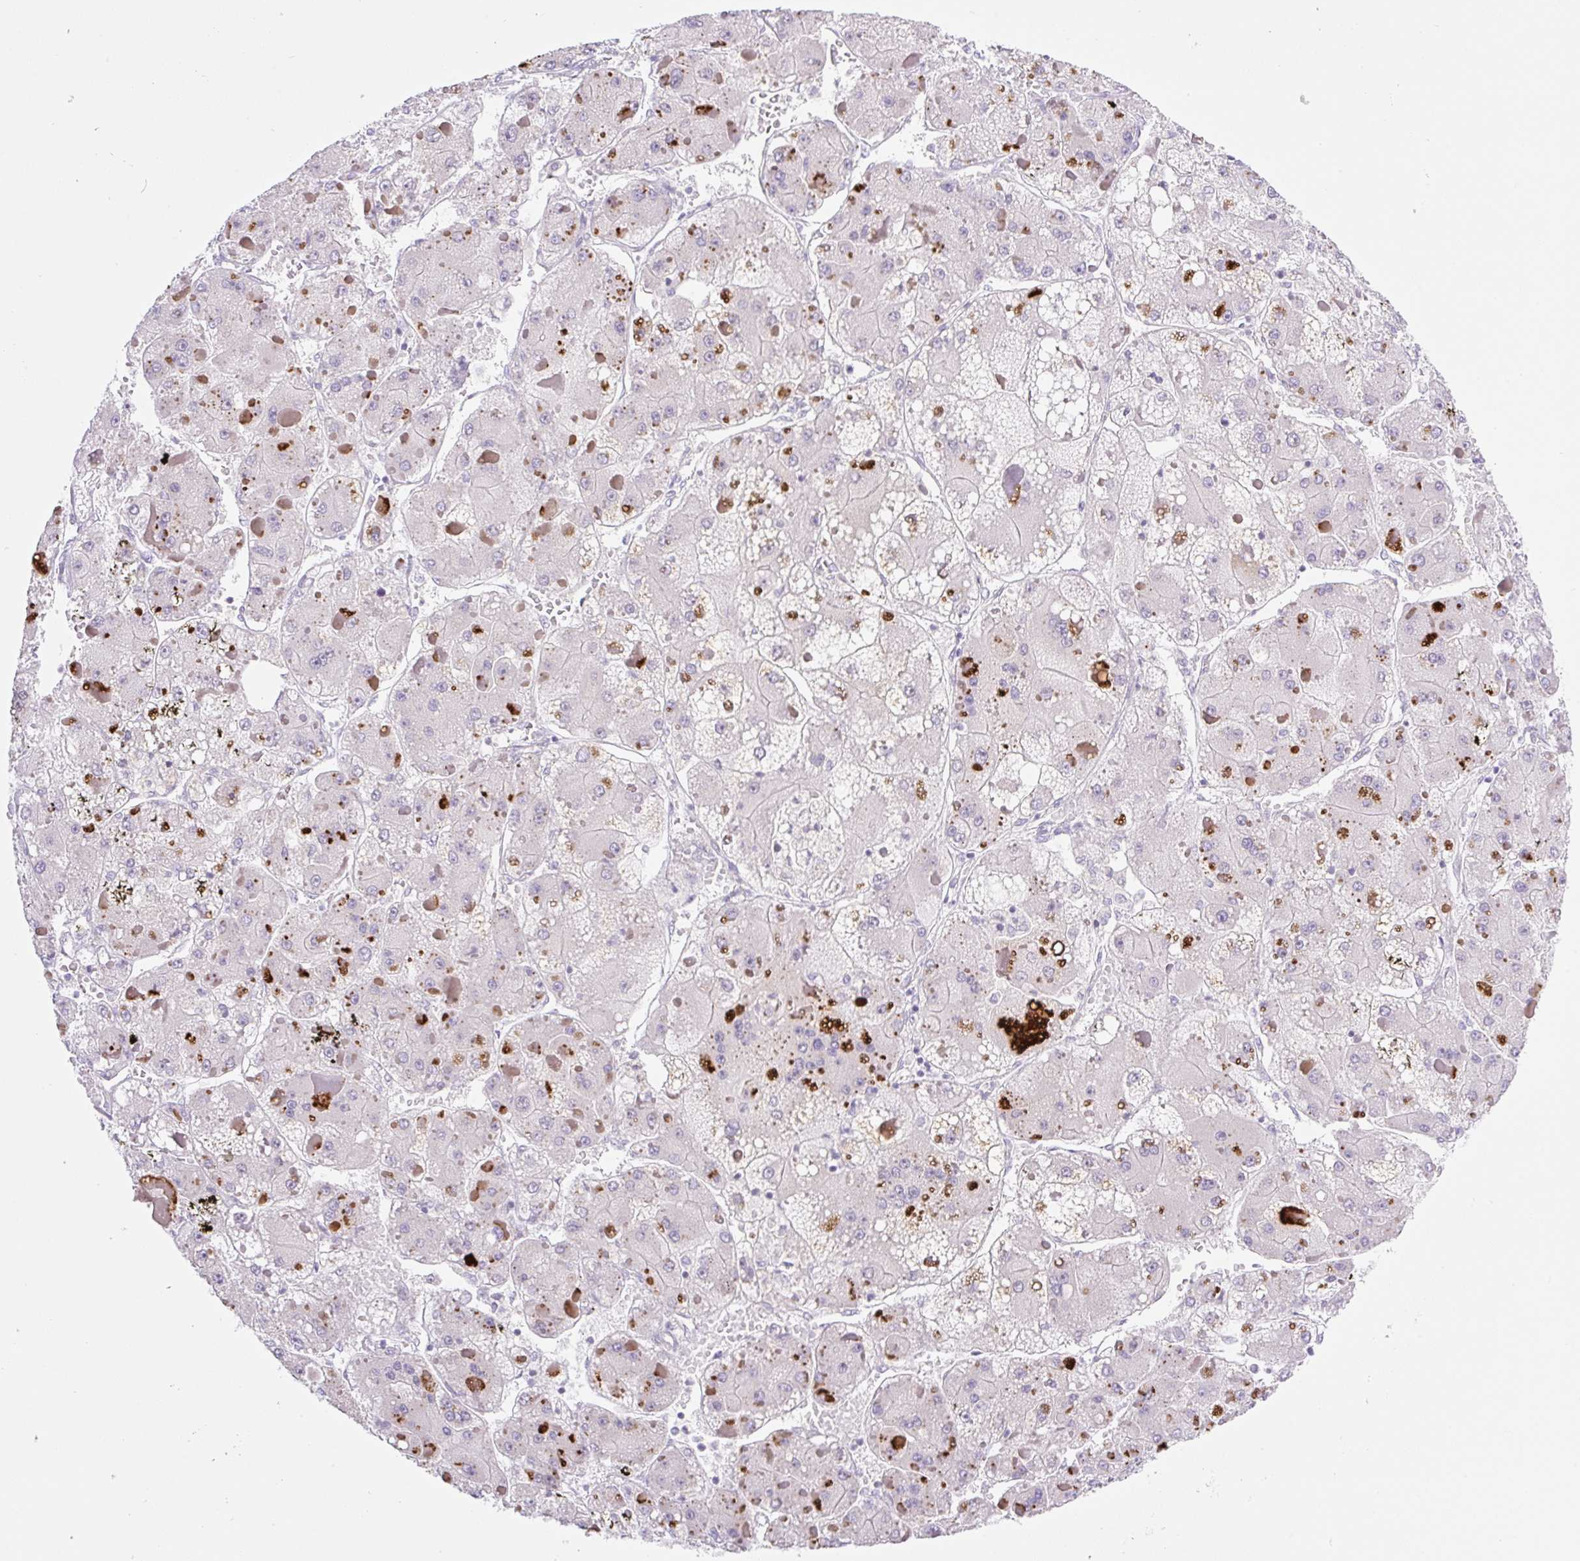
{"staining": {"intensity": "negative", "quantity": "none", "location": "none"}, "tissue": "liver cancer", "cell_type": "Tumor cells", "image_type": "cancer", "snomed": [{"axis": "morphology", "description": "Carcinoma, Hepatocellular, NOS"}, {"axis": "topography", "description": "Liver"}], "caption": "Photomicrograph shows no significant protein staining in tumor cells of hepatocellular carcinoma (liver).", "gene": "CAMK2B", "patient": {"sex": "female", "age": 73}}